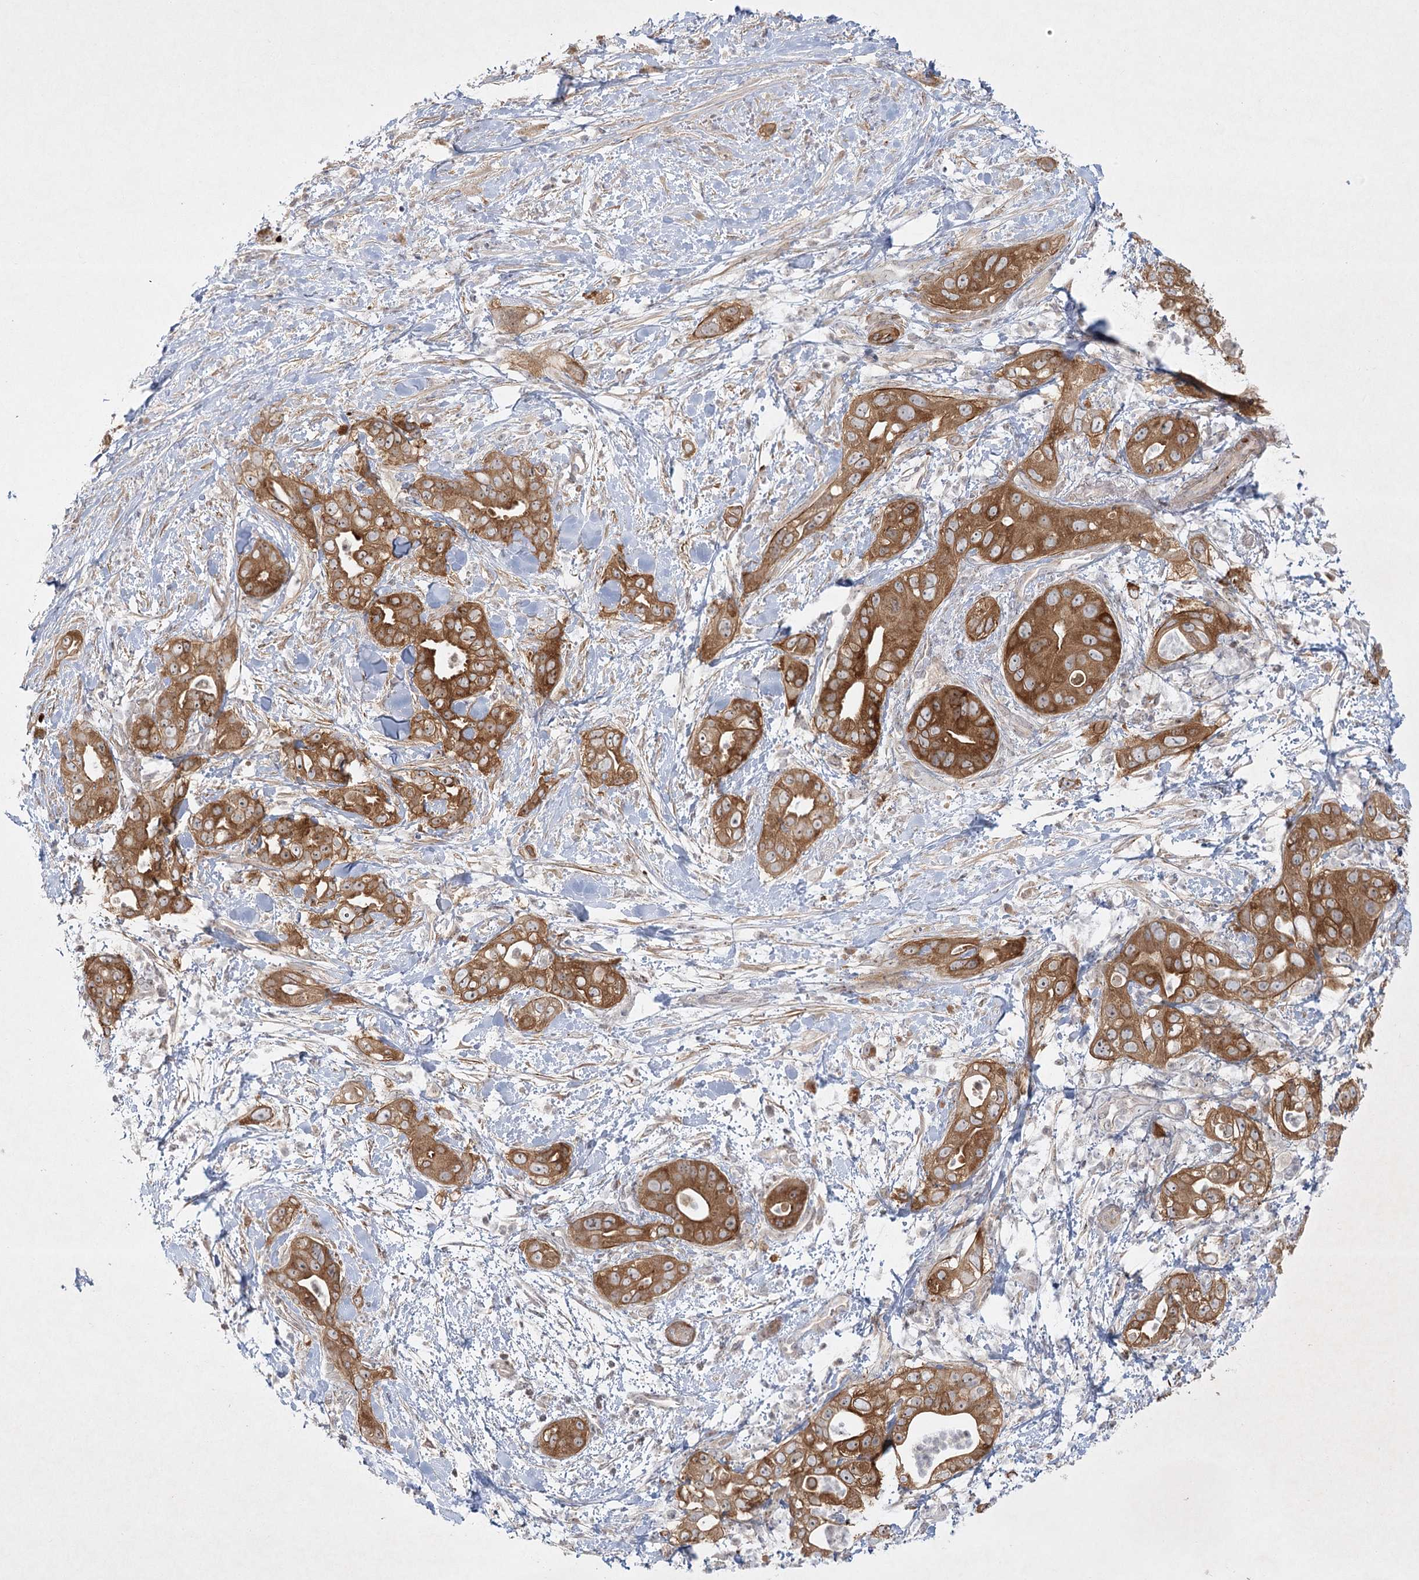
{"staining": {"intensity": "moderate", "quantity": ">75%", "location": "cytoplasmic/membranous"}, "tissue": "pancreatic cancer", "cell_type": "Tumor cells", "image_type": "cancer", "snomed": [{"axis": "morphology", "description": "Adenocarcinoma, NOS"}, {"axis": "topography", "description": "Pancreas"}], "caption": "Human pancreatic cancer stained with a protein marker shows moderate staining in tumor cells.", "gene": "SH2D3A", "patient": {"sex": "female", "age": 78}}